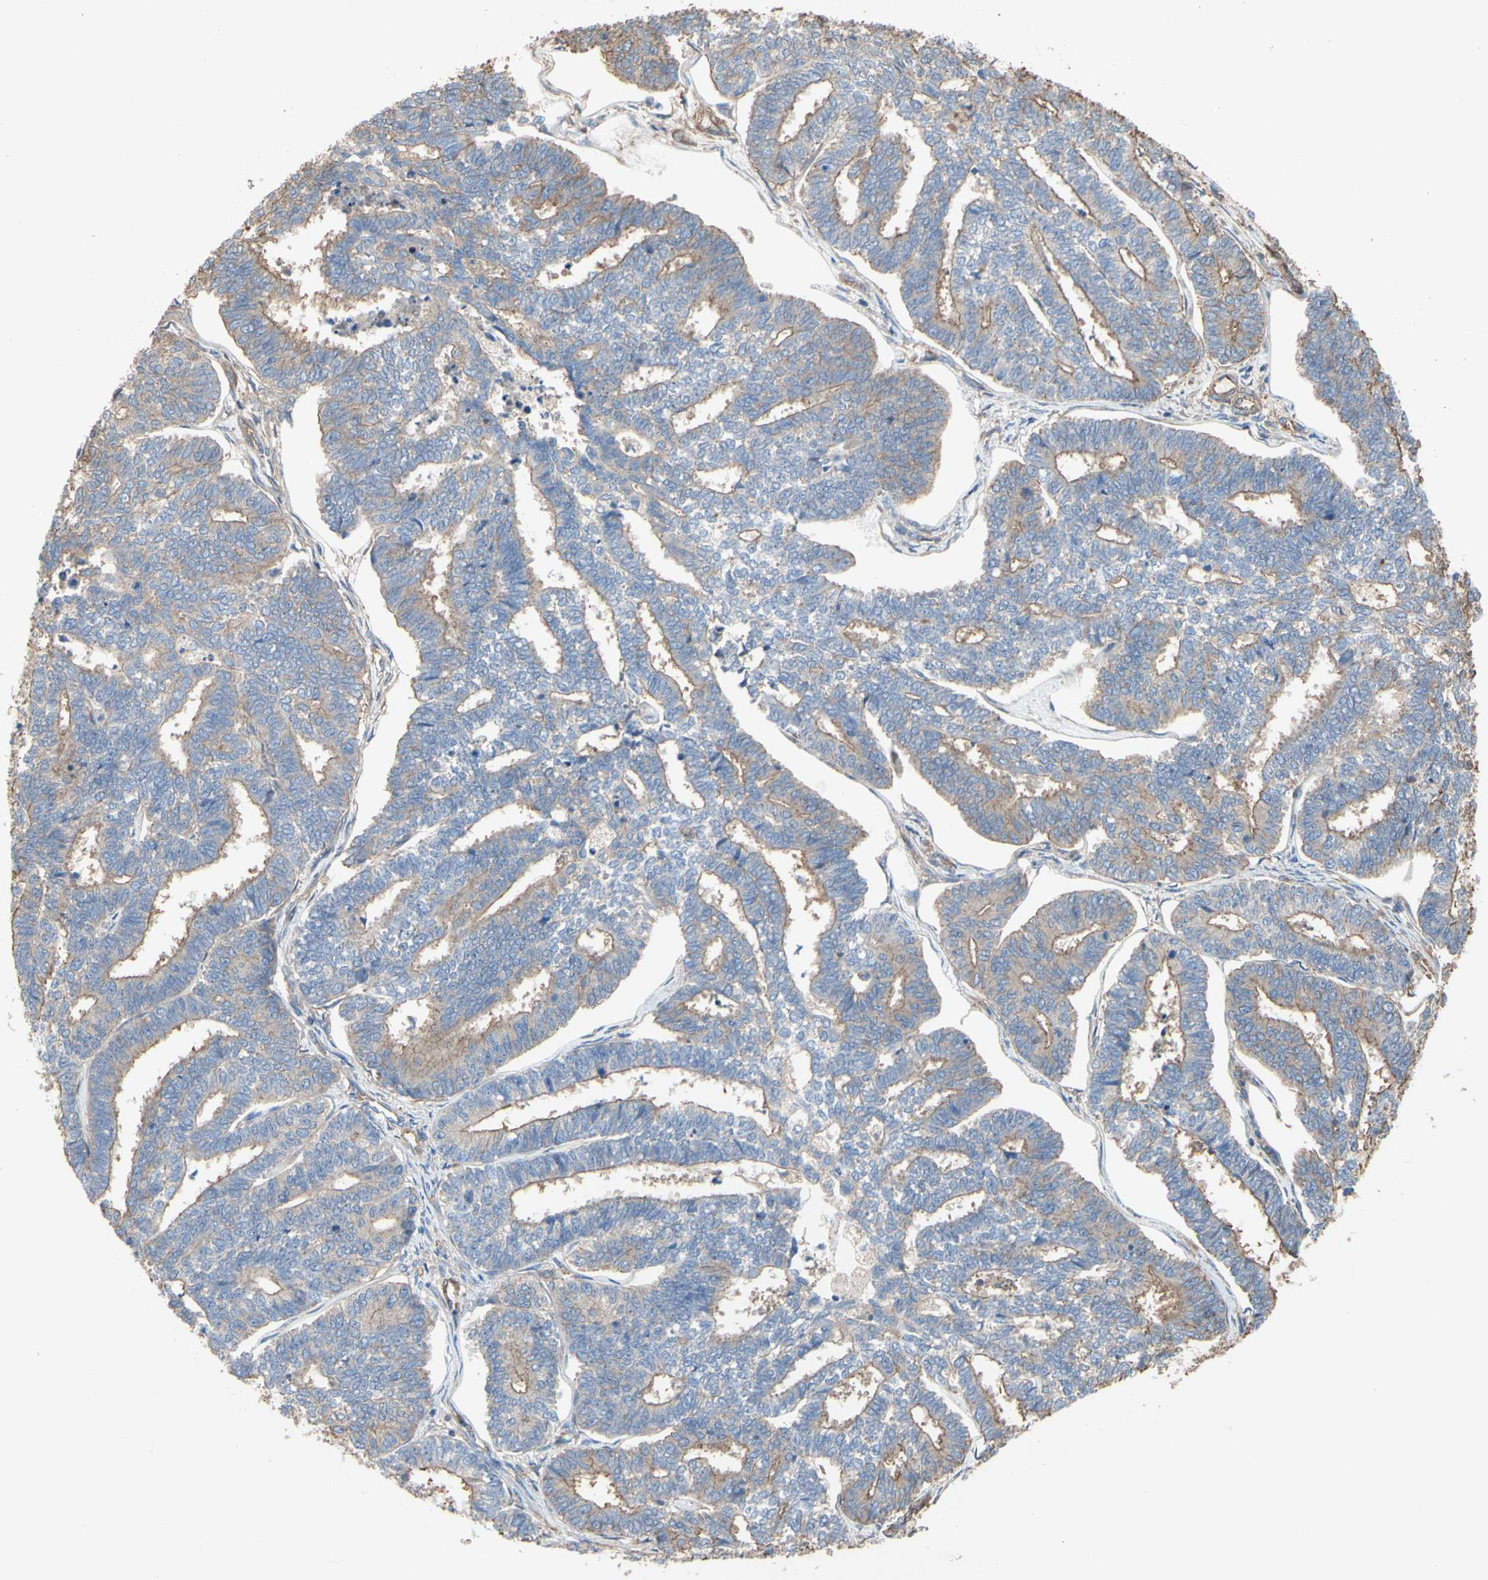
{"staining": {"intensity": "moderate", "quantity": "25%-75%", "location": "cytoplasmic/membranous"}, "tissue": "endometrial cancer", "cell_type": "Tumor cells", "image_type": "cancer", "snomed": [{"axis": "morphology", "description": "Adenocarcinoma, NOS"}, {"axis": "topography", "description": "Endometrium"}], "caption": "Brown immunohistochemical staining in endometrial cancer (adenocarcinoma) displays moderate cytoplasmic/membranous staining in about 25%-75% of tumor cells. (Brightfield microscopy of DAB IHC at high magnification).", "gene": "PDZK1", "patient": {"sex": "female", "age": 70}}